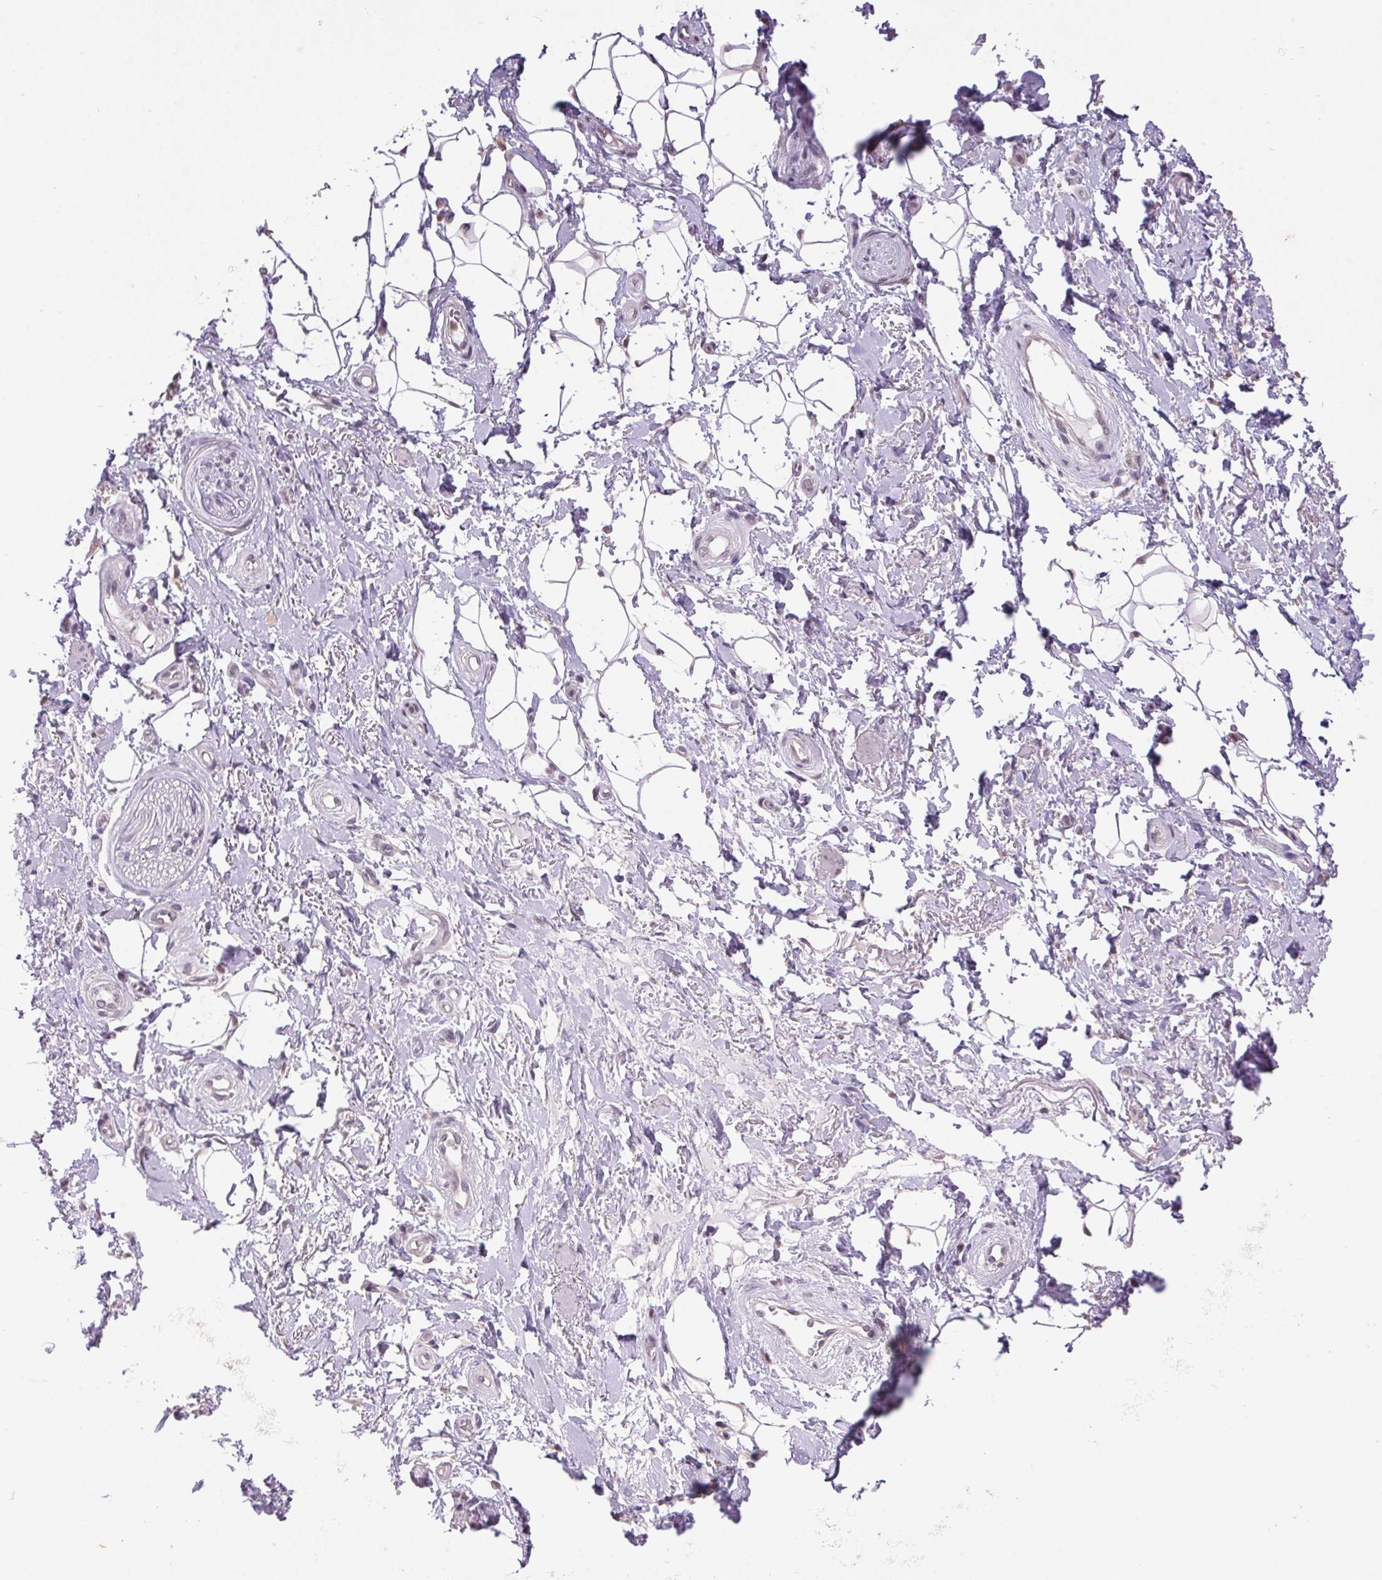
{"staining": {"intensity": "weak", "quantity": "25%-75%", "location": "nuclear"}, "tissue": "adipose tissue", "cell_type": "Adipocytes", "image_type": "normal", "snomed": [{"axis": "morphology", "description": "Normal tissue, NOS"}, {"axis": "topography", "description": "Anal"}, {"axis": "topography", "description": "Peripheral nerve tissue"}], "caption": "Immunohistochemistry (IHC) image of benign adipose tissue: adipose tissue stained using immunohistochemistry reveals low levels of weak protein expression localized specifically in the nuclear of adipocytes, appearing as a nuclear brown color.", "gene": "VWA3B", "patient": {"sex": "male", "age": 53}}